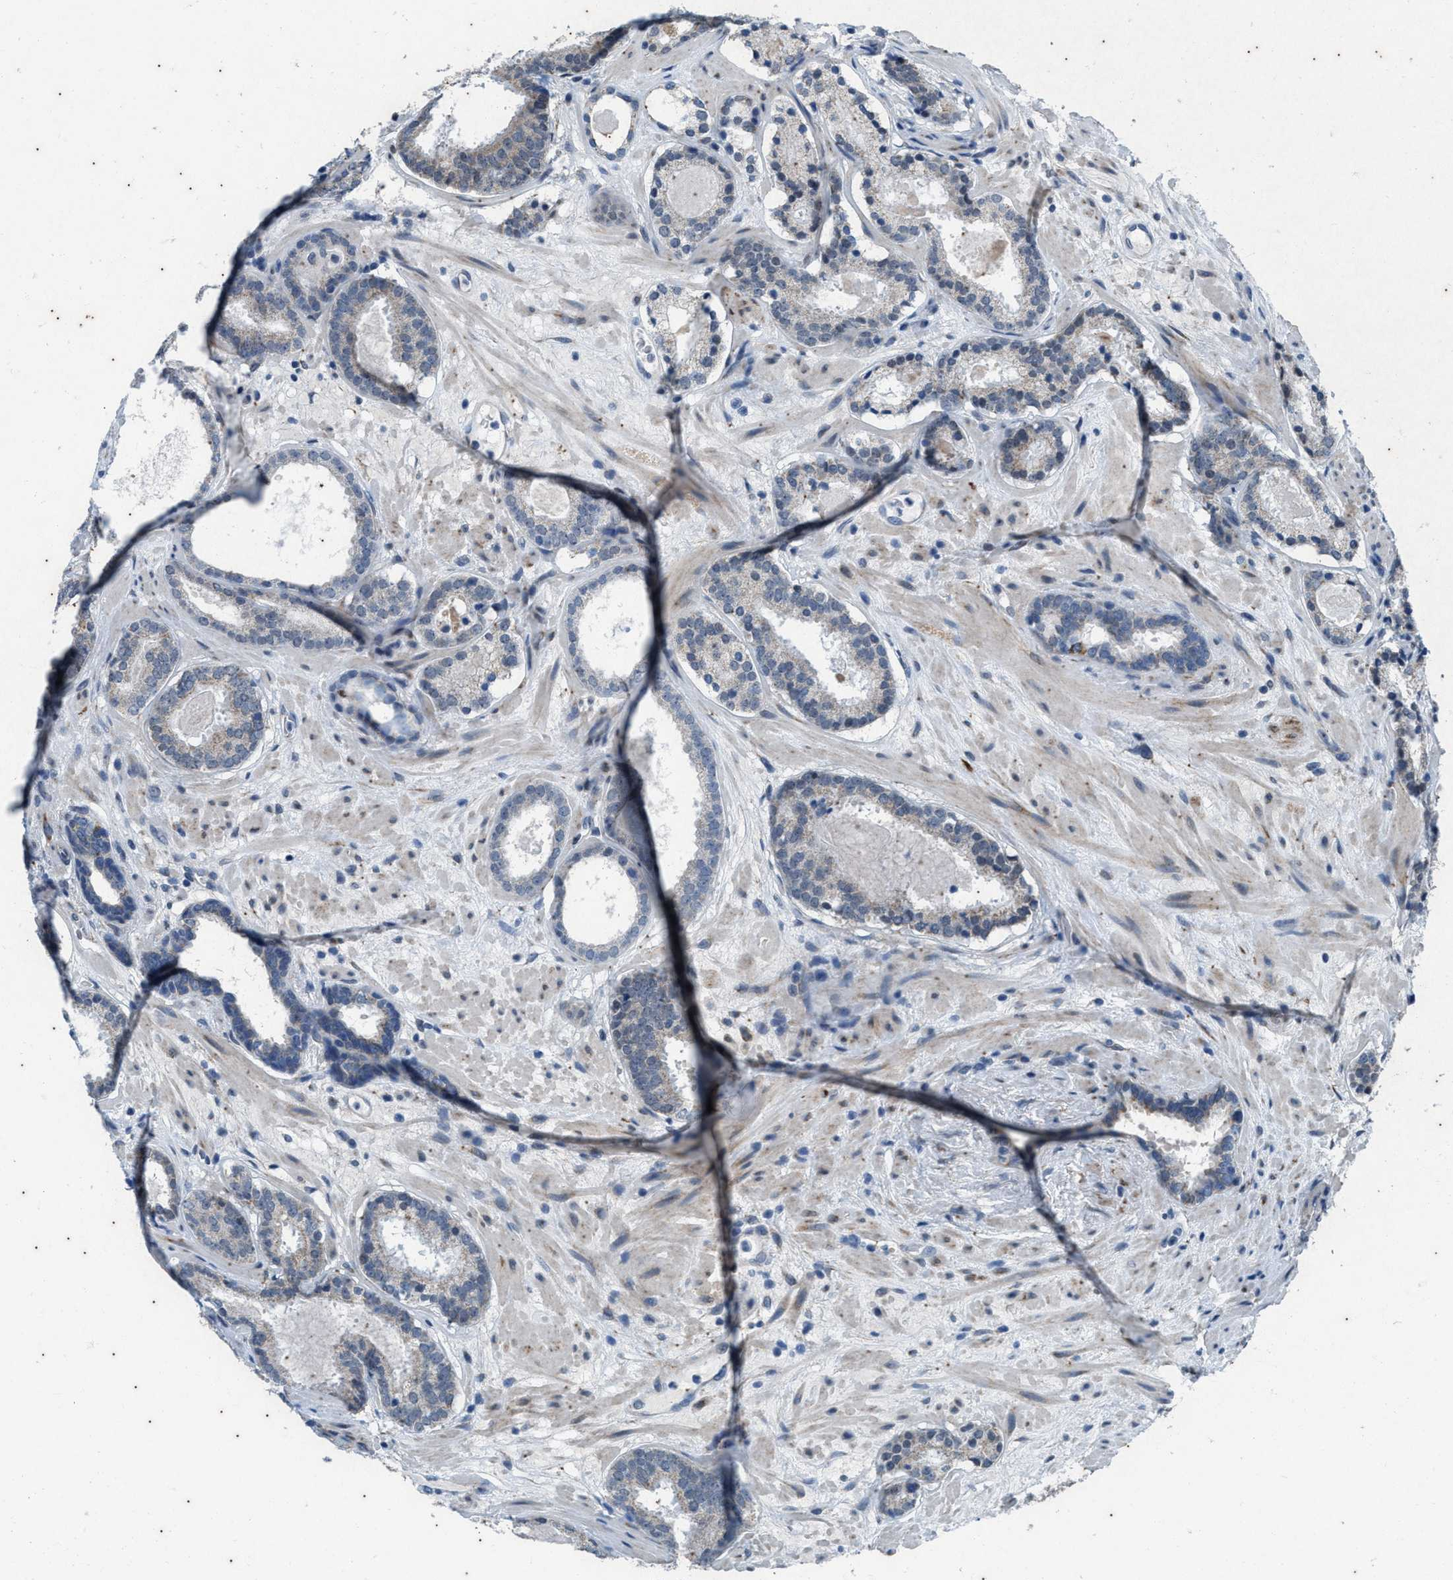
{"staining": {"intensity": "weak", "quantity": "25%-75%", "location": "cytoplasmic/membranous"}, "tissue": "prostate cancer", "cell_type": "Tumor cells", "image_type": "cancer", "snomed": [{"axis": "morphology", "description": "Adenocarcinoma, Low grade"}, {"axis": "topography", "description": "Prostate"}], "caption": "The image exhibits immunohistochemical staining of prostate cancer. There is weak cytoplasmic/membranous expression is present in approximately 25%-75% of tumor cells.", "gene": "KIF24", "patient": {"sex": "male", "age": 69}}